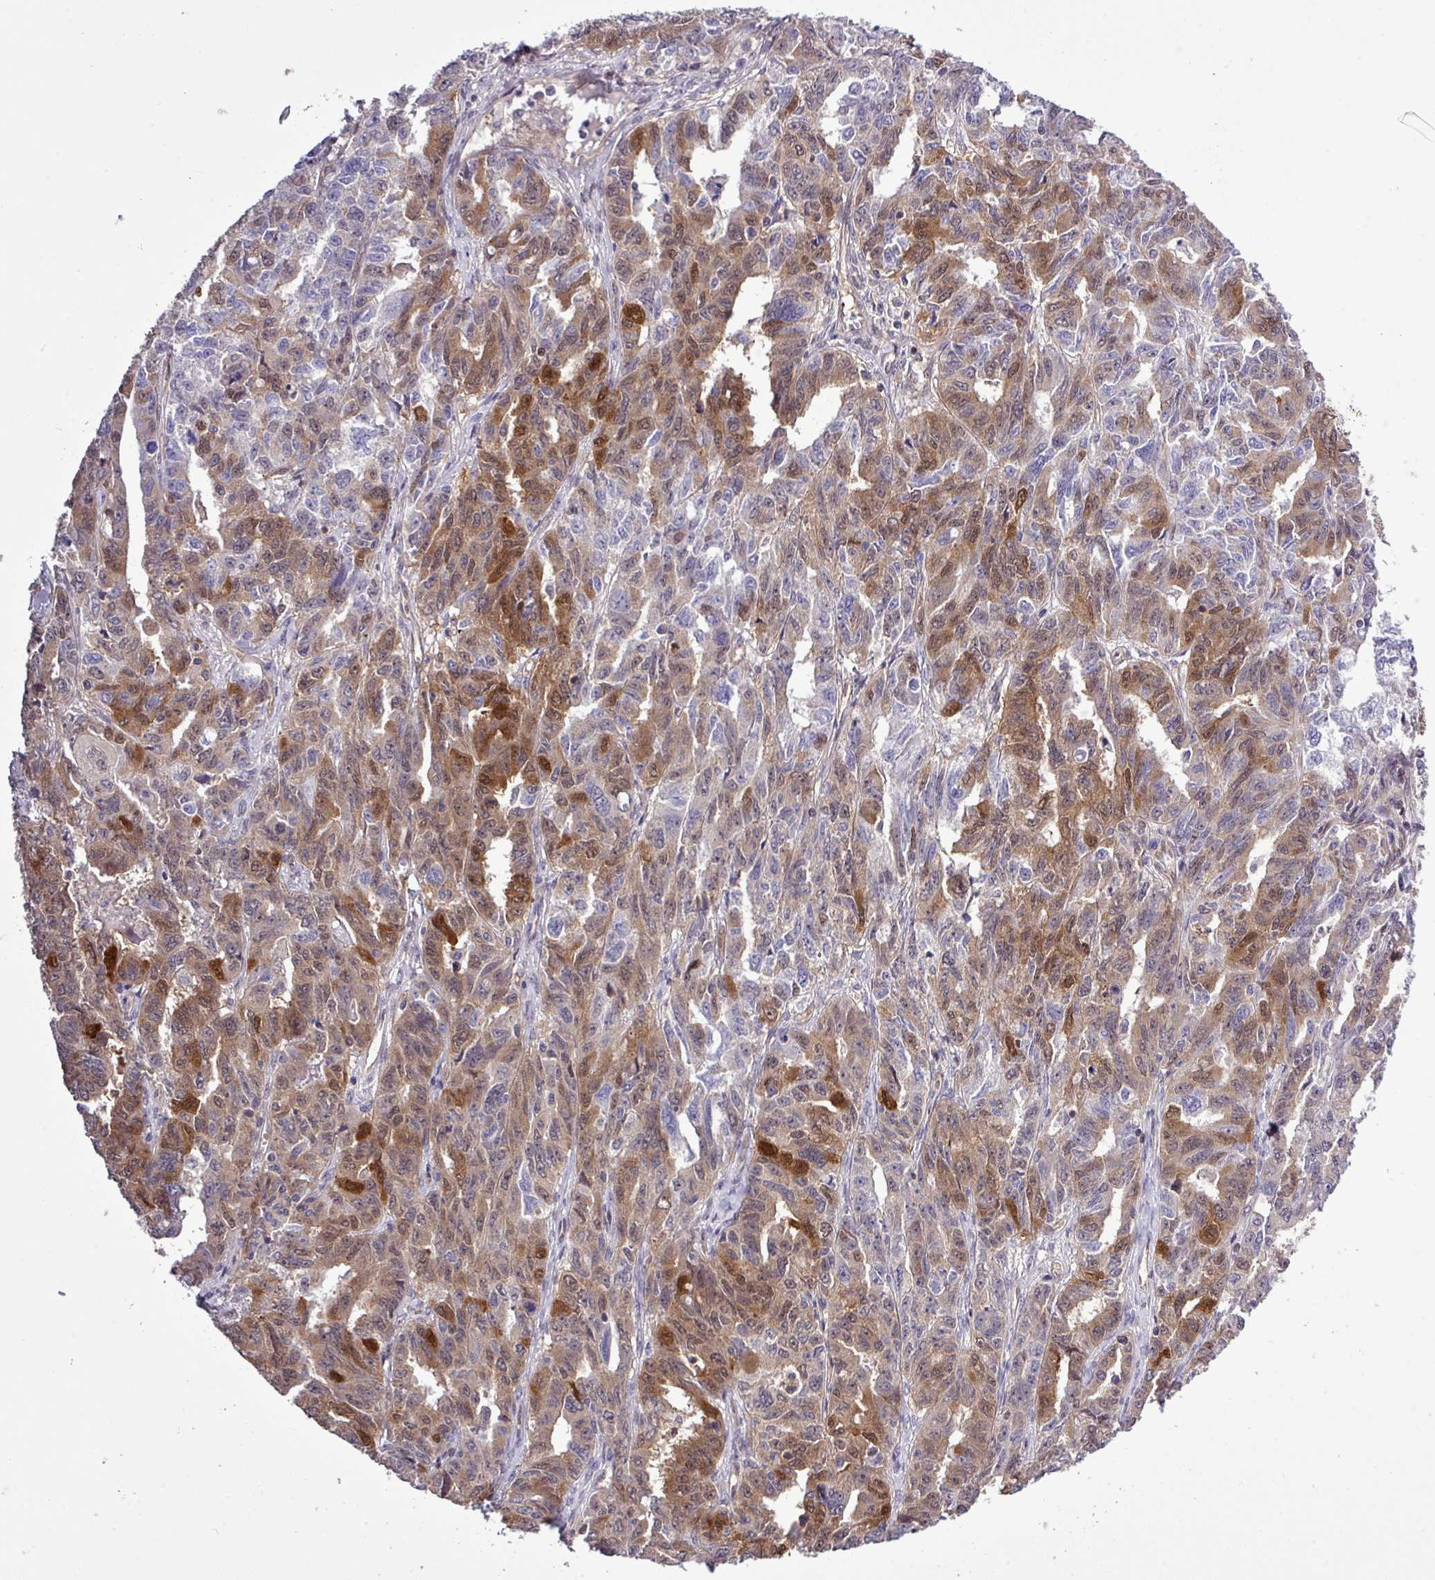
{"staining": {"intensity": "moderate", "quantity": ">75%", "location": "cytoplasmic/membranous,nuclear"}, "tissue": "ovarian cancer", "cell_type": "Tumor cells", "image_type": "cancer", "snomed": [{"axis": "morphology", "description": "Adenocarcinoma, NOS"}, {"axis": "morphology", "description": "Carcinoma, endometroid"}, {"axis": "topography", "description": "Ovary"}], "caption": "Immunohistochemical staining of human ovarian cancer shows moderate cytoplasmic/membranous and nuclear protein positivity in about >75% of tumor cells.", "gene": "CARHSP1", "patient": {"sex": "female", "age": 72}}